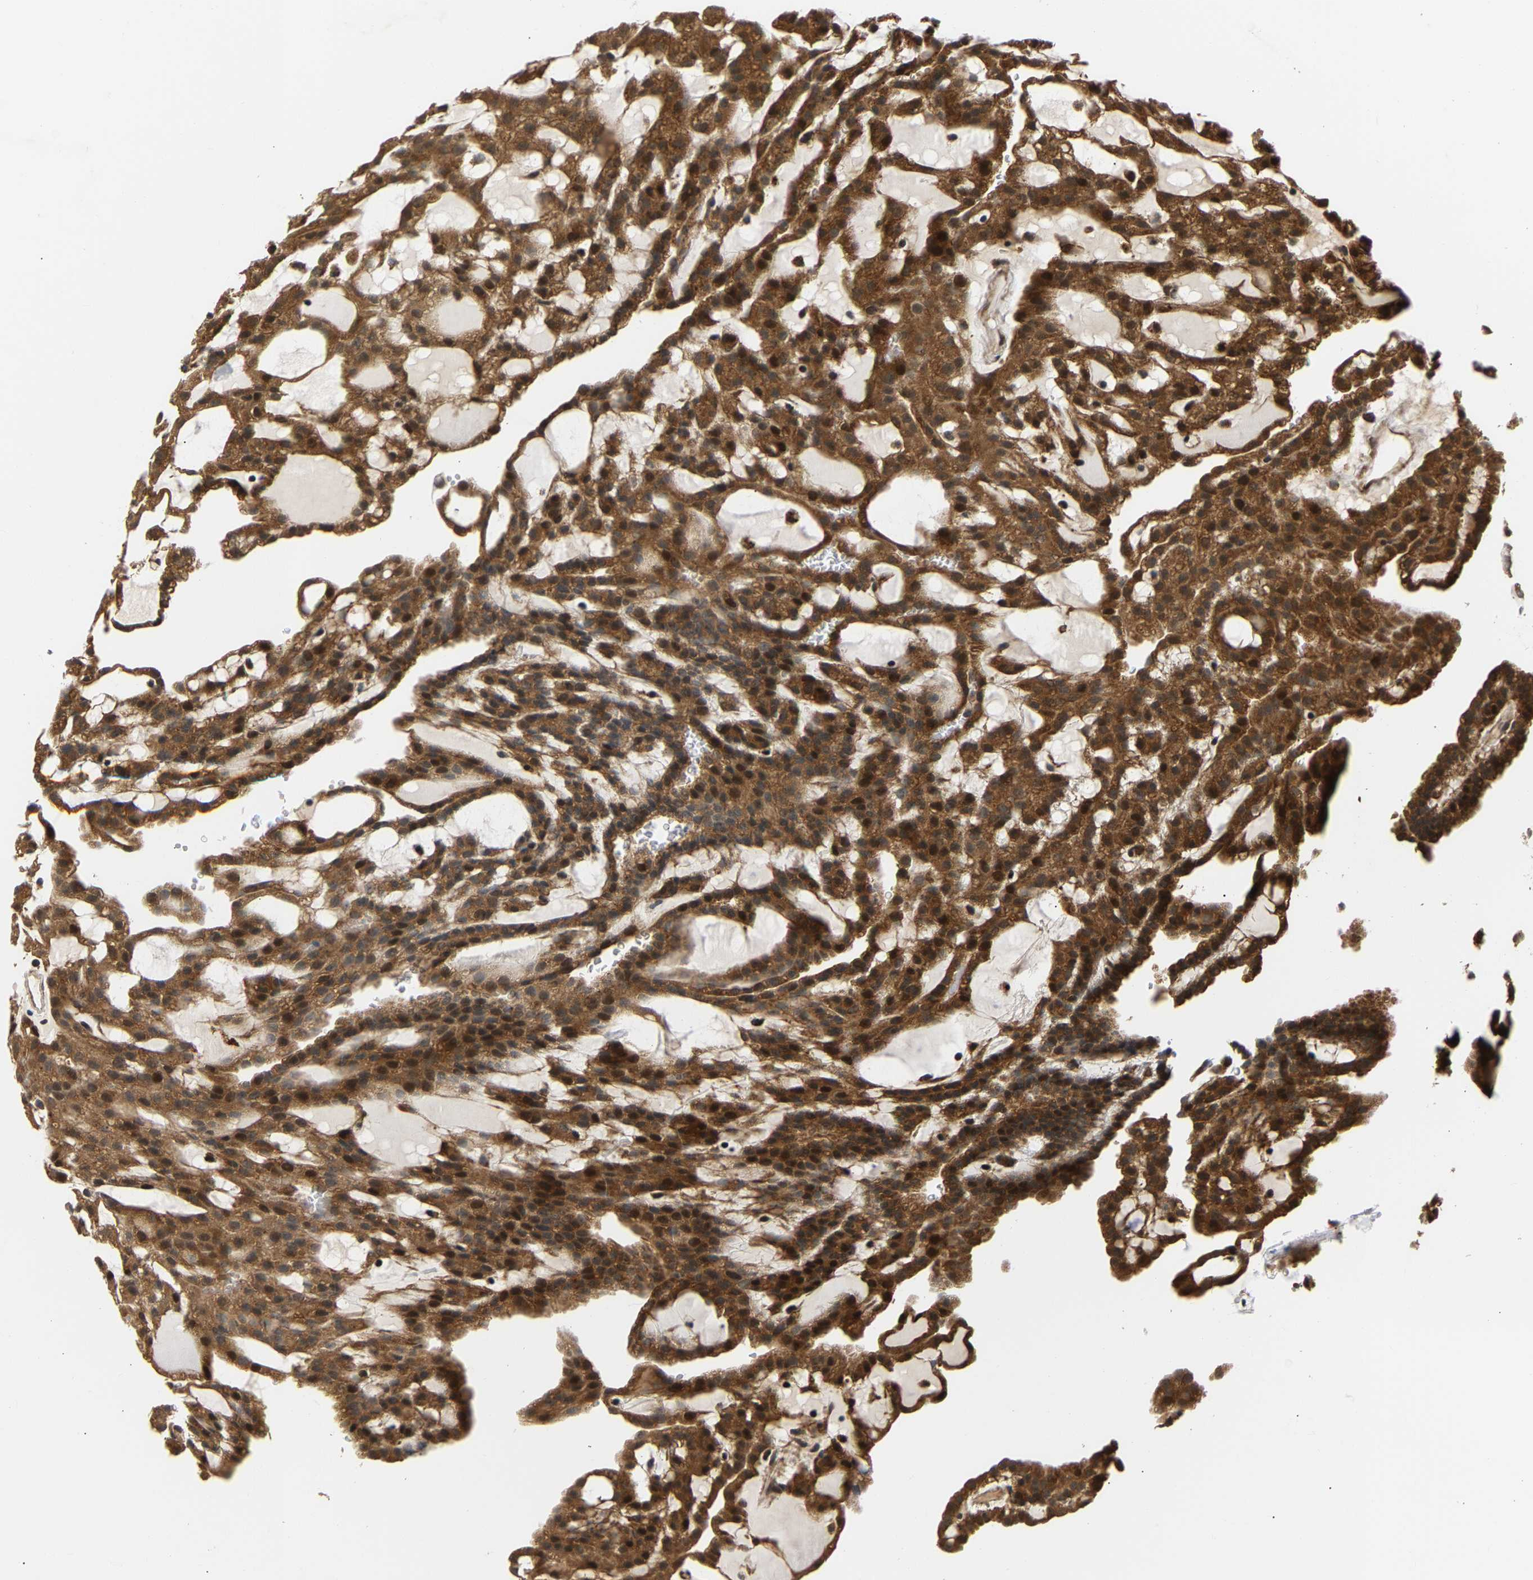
{"staining": {"intensity": "strong", "quantity": ">75%", "location": "cytoplasmic/membranous,nuclear"}, "tissue": "renal cancer", "cell_type": "Tumor cells", "image_type": "cancer", "snomed": [{"axis": "morphology", "description": "Adenocarcinoma, NOS"}, {"axis": "topography", "description": "Kidney"}], "caption": "Renal cancer tissue displays strong cytoplasmic/membranous and nuclear positivity in approximately >75% of tumor cells", "gene": "LARP6", "patient": {"sex": "male", "age": 63}}